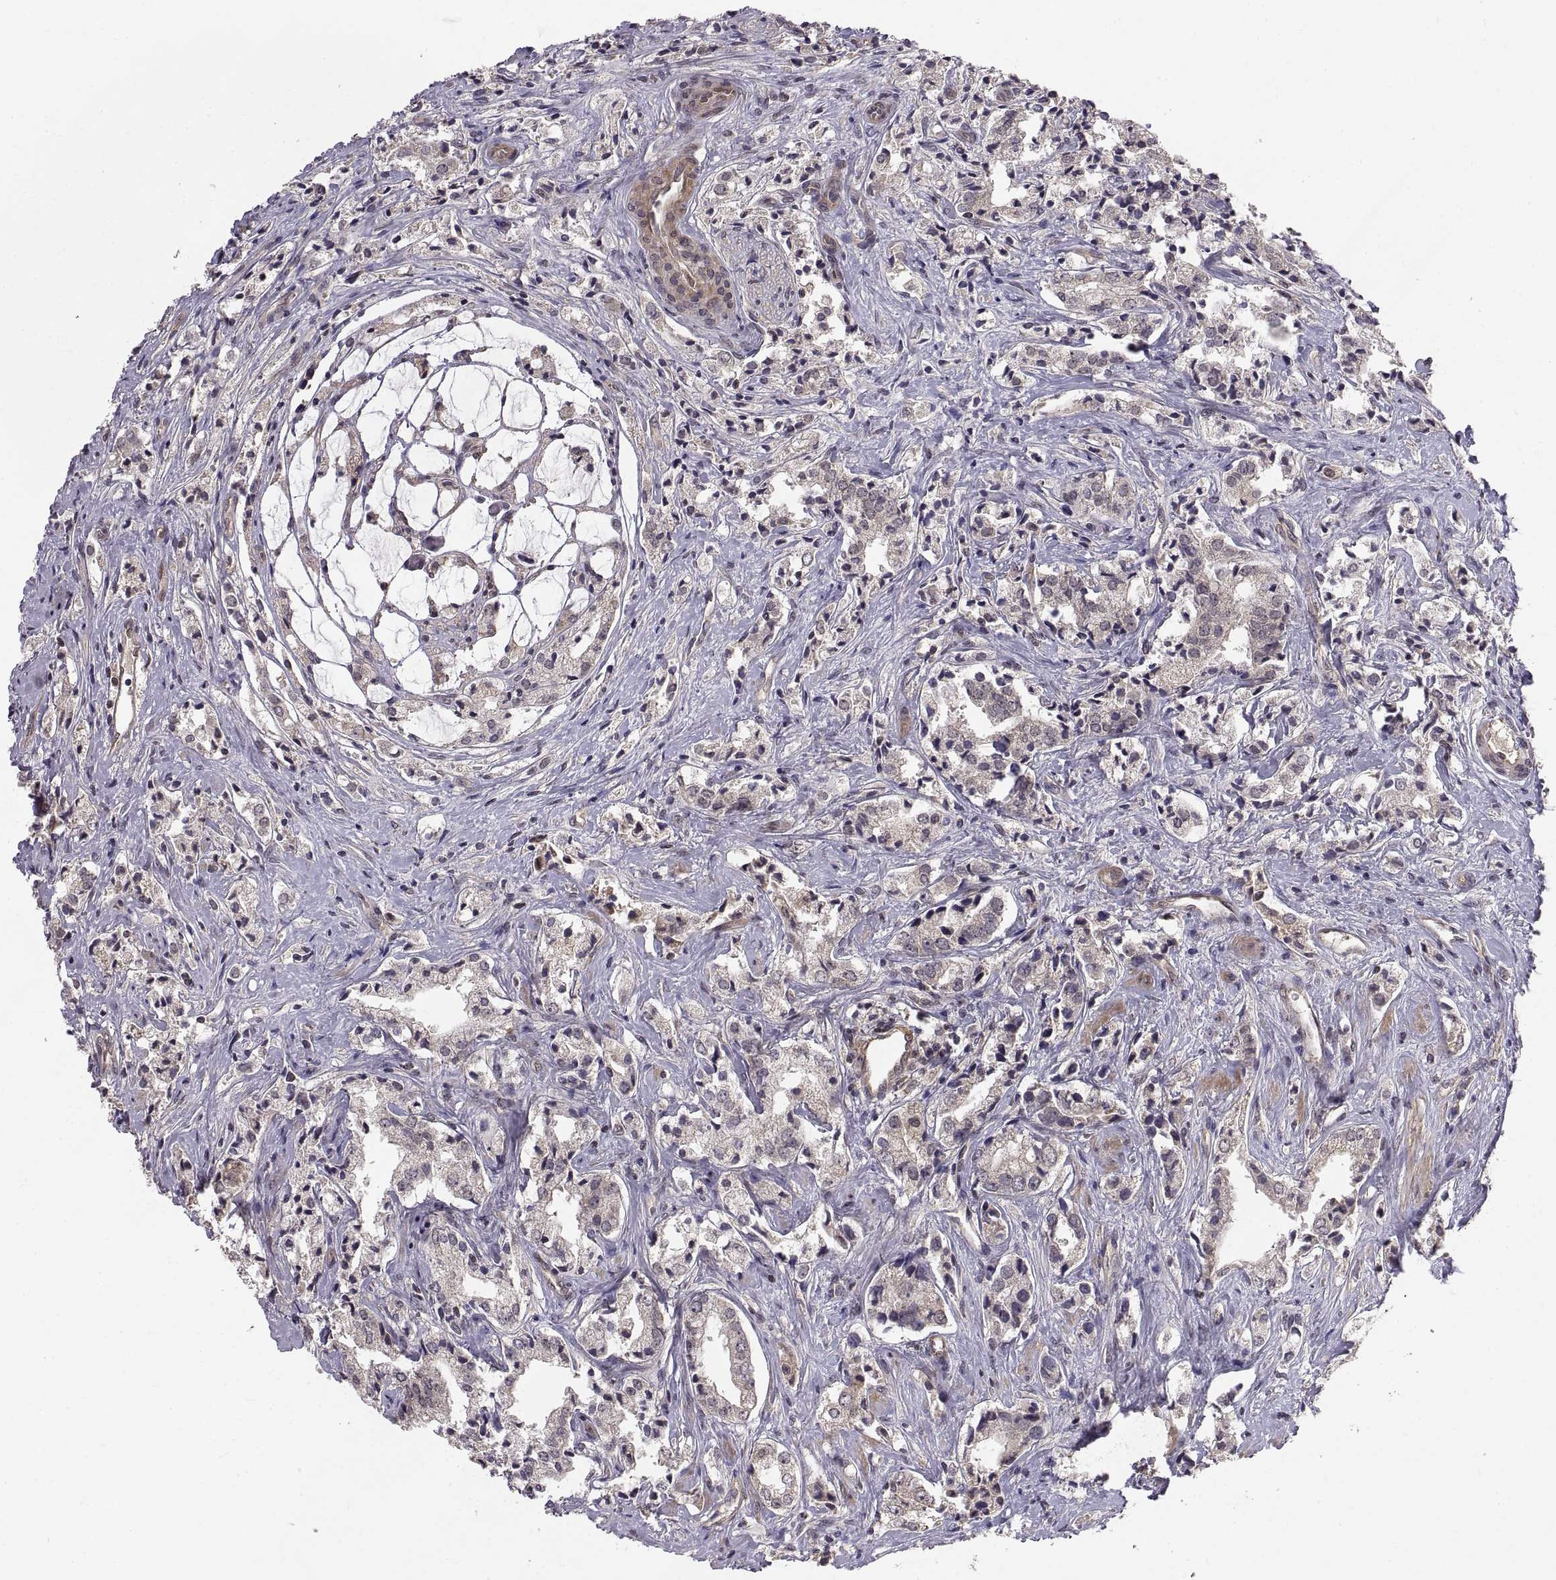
{"staining": {"intensity": "moderate", "quantity": "<25%", "location": "cytoplasmic/membranous"}, "tissue": "prostate cancer", "cell_type": "Tumor cells", "image_type": "cancer", "snomed": [{"axis": "morphology", "description": "Adenocarcinoma, NOS"}, {"axis": "topography", "description": "Prostate"}], "caption": "This photomicrograph demonstrates adenocarcinoma (prostate) stained with immunohistochemistry to label a protein in brown. The cytoplasmic/membranous of tumor cells show moderate positivity for the protein. Nuclei are counter-stained blue.", "gene": "ABL2", "patient": {"sex": "male", "age": 66}}